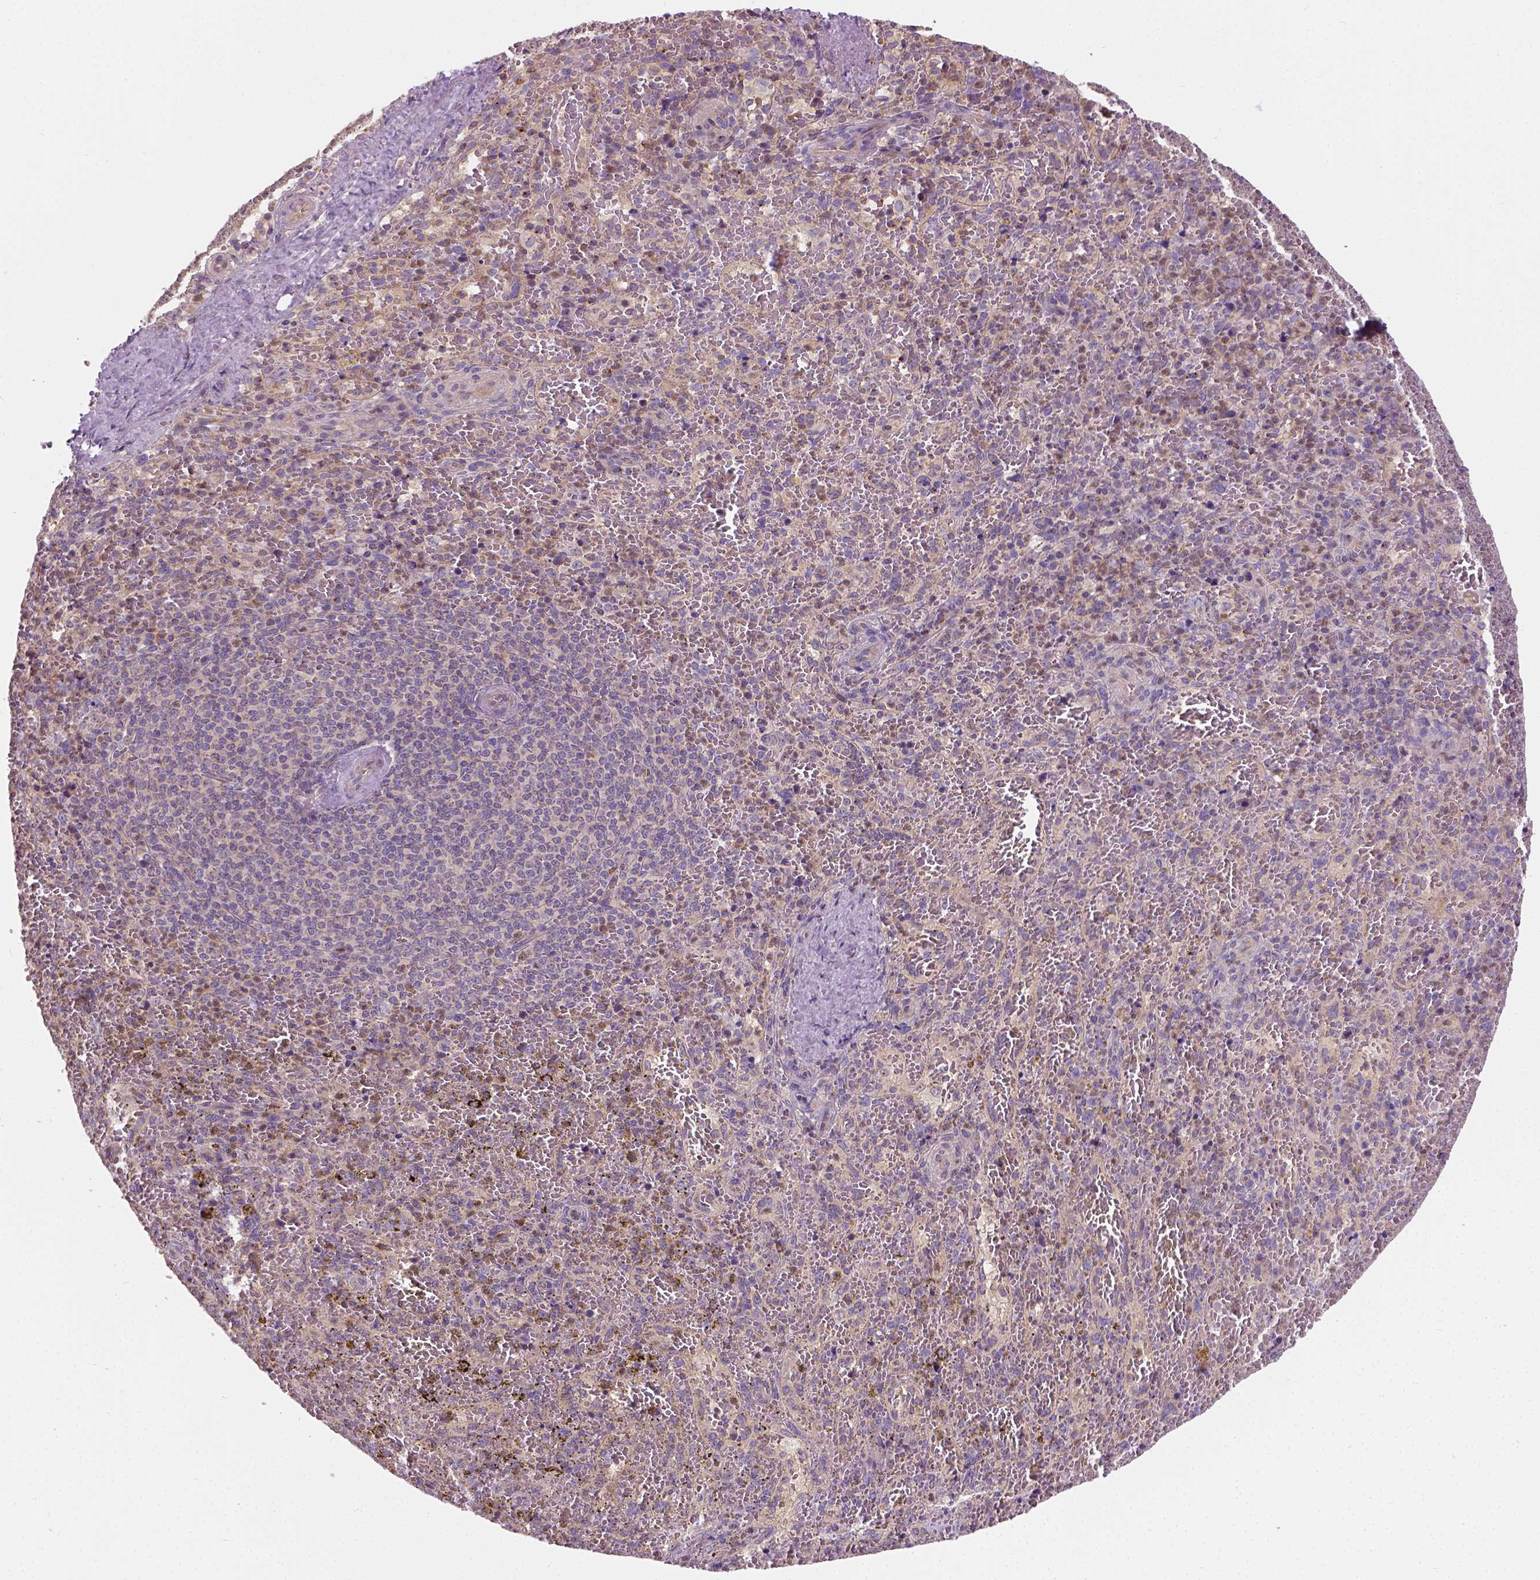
{"staining": {"intensity": "moderate", "quantity": "<25%", "location": "cytoplasmic/membranous,nuclear"}, "tissue": "spleen", "cell_type": "Cells in red pulp", "image_type": "normal", "snomed": [{"axis": "morphology", "description": "Normal tissue, NOS"}, {"axis": "topography", "description": "Spleen"}], "caption": "An immunohistochemistry (IHC) micrograph of unremarkable tissue is shown. Protein staining in brown shows moderate cytoplasmic/membranous,nuclear positivity in spleen within cells in red pulp.", "gene": "CRACR2A", "patient": {"sex": "female", "age": 50}}